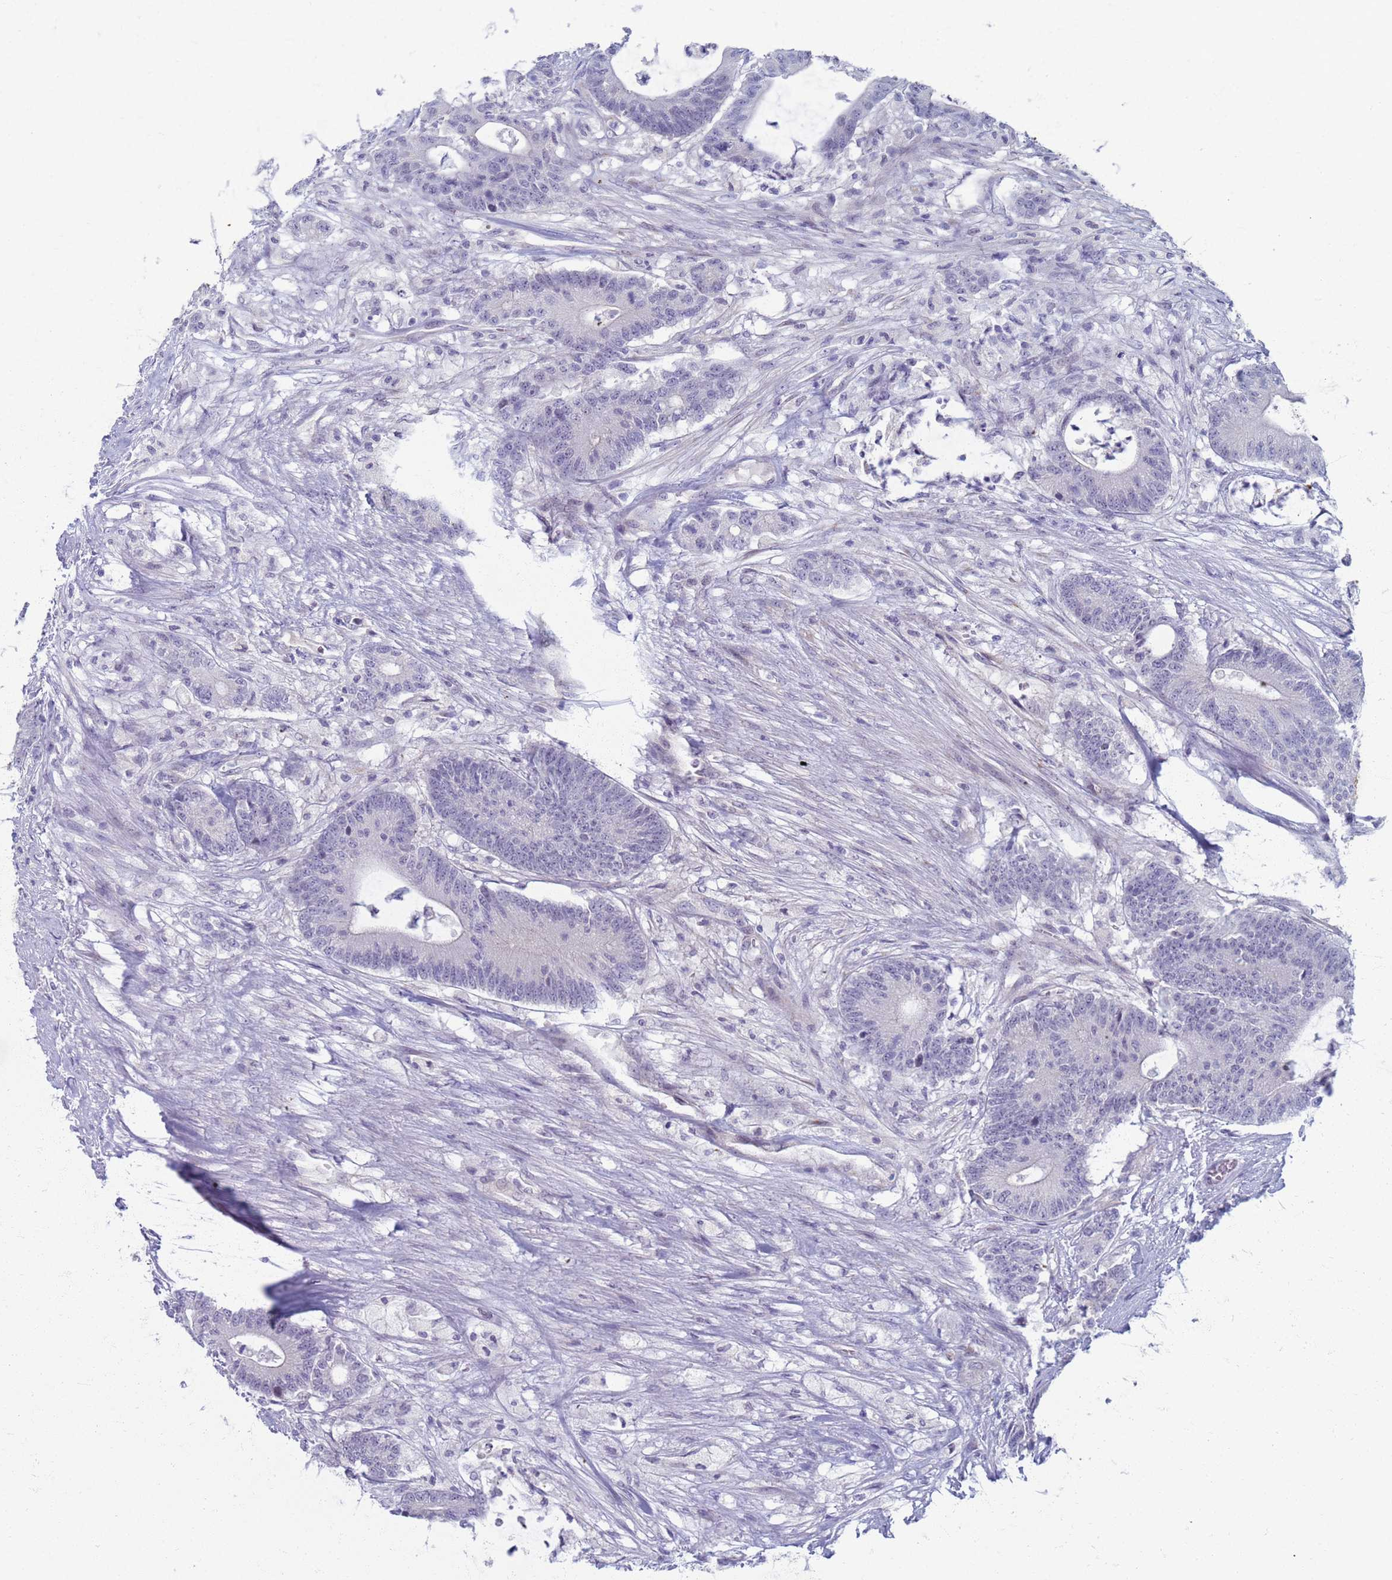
{"staining": {"intensity": "negative", "quantity": "none", "location": "none"}, "tissue": "colorectal cancer", "cell_type": "Tumor cells", "image_type": "cancer", "snomed": [{"axis": "morphology", "description": "Adenocarcinoma, NOS"}, {"axis": "topography", "description": "Colon"}], "caption": "Immunohistochemistry (IHC) image of colorectal adenocarcinoma stained for a protein (brown), which shows no staining in tumor cells.", "gene": "CLCA2", "patient": {"sex": "female", "age": 84}}